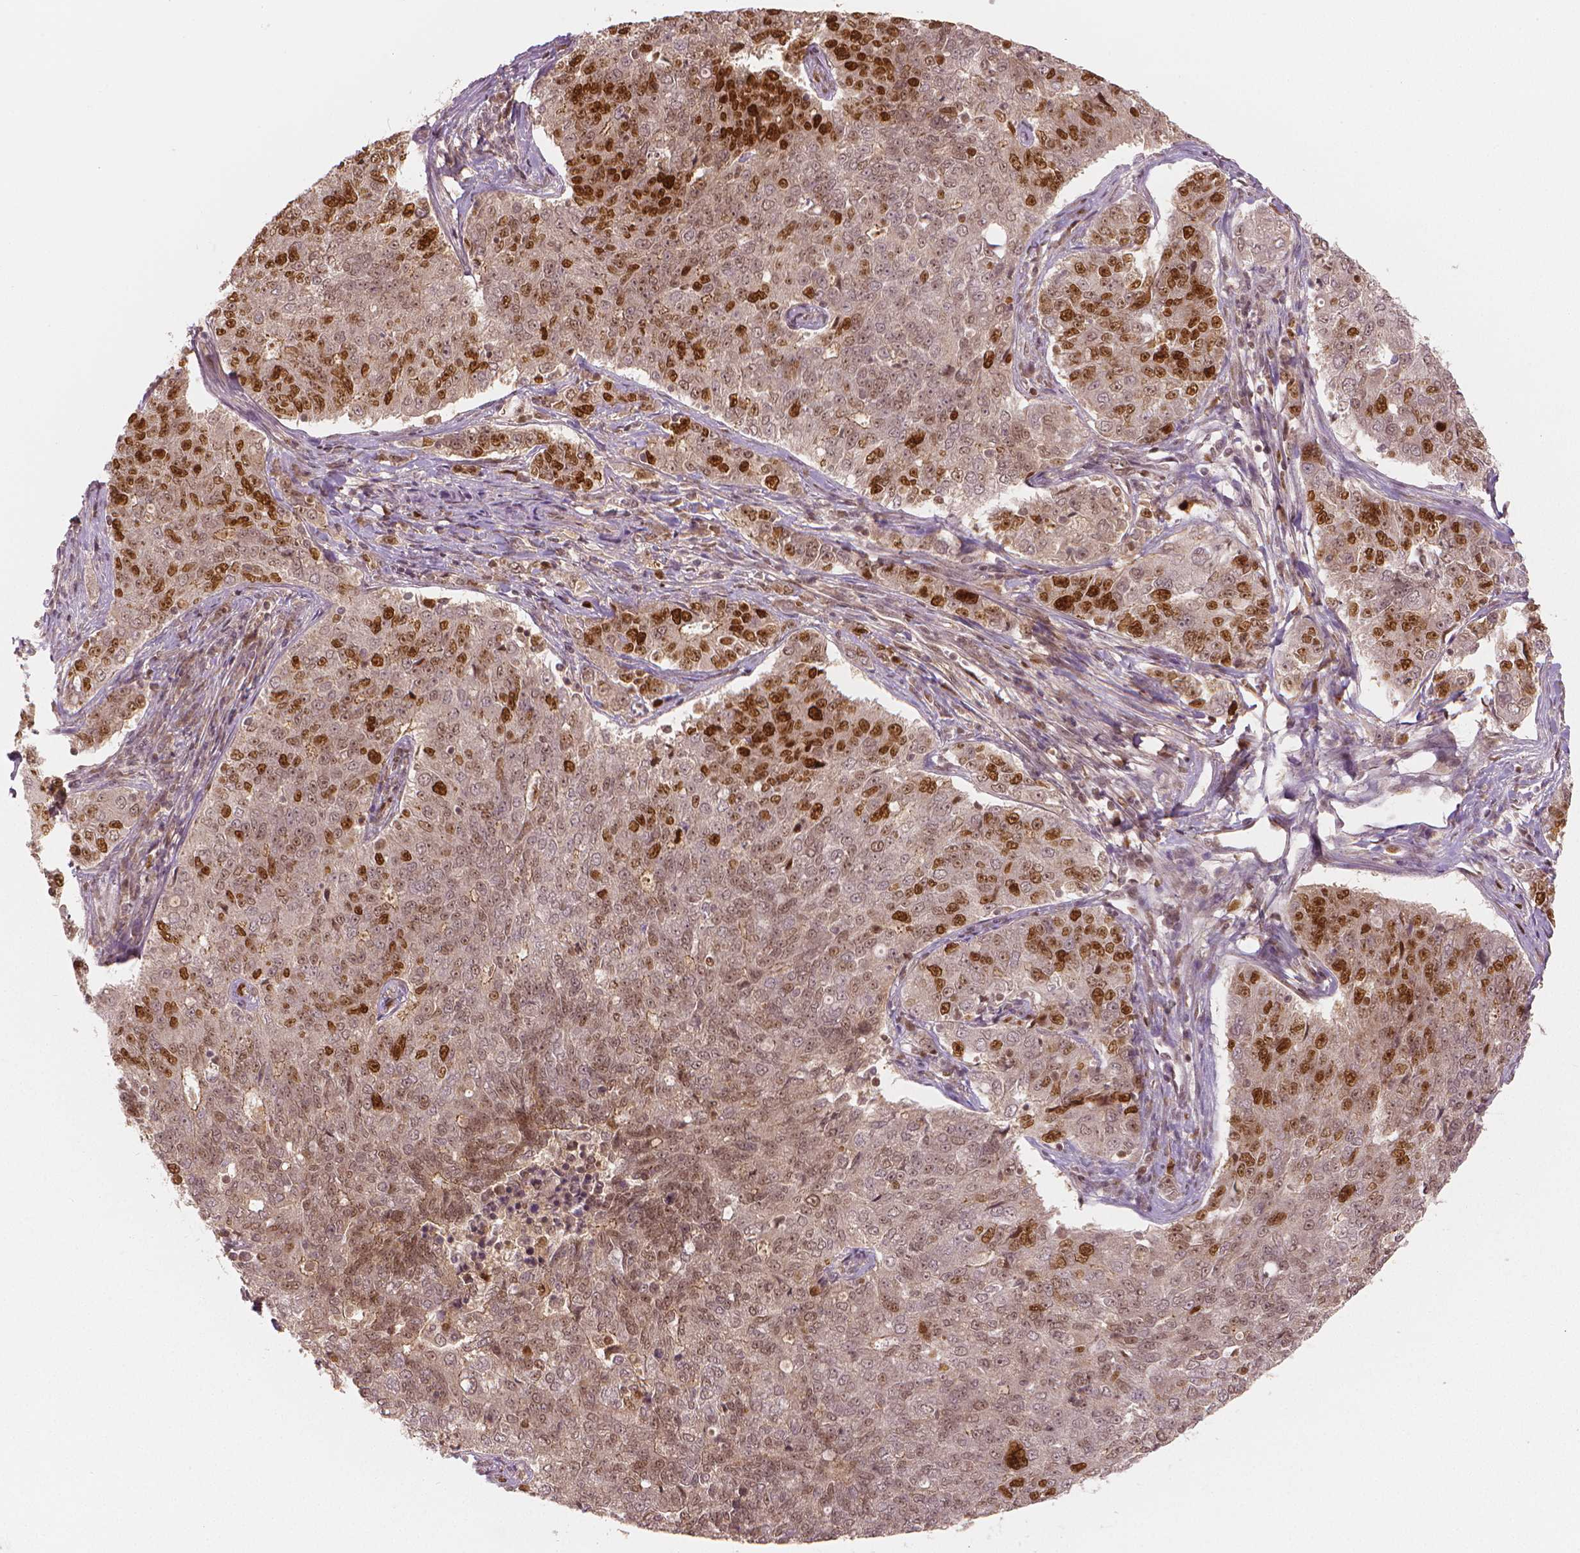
{"staining": {"intensity": "moderate", "quantity": "25%-75%", "location": "nuclear"}, "tissue": "endometrial cancer", "cell_type": "Tumor cells", "image_type": "cancer", "snomed": [{"axis": "morphology", "description": "Adenocarcinoma, NOS"}, {"axis": "topography", "description": "Endometrium"}], "caption": "Protein expression analysis of human endometrial cancer (adenocarcinoma) reveals moderate nuclear positivity in approximately 25%-75% of tumor cells.", "gene": "NSD2", "patient": {"sex": "female", "age": 43}}